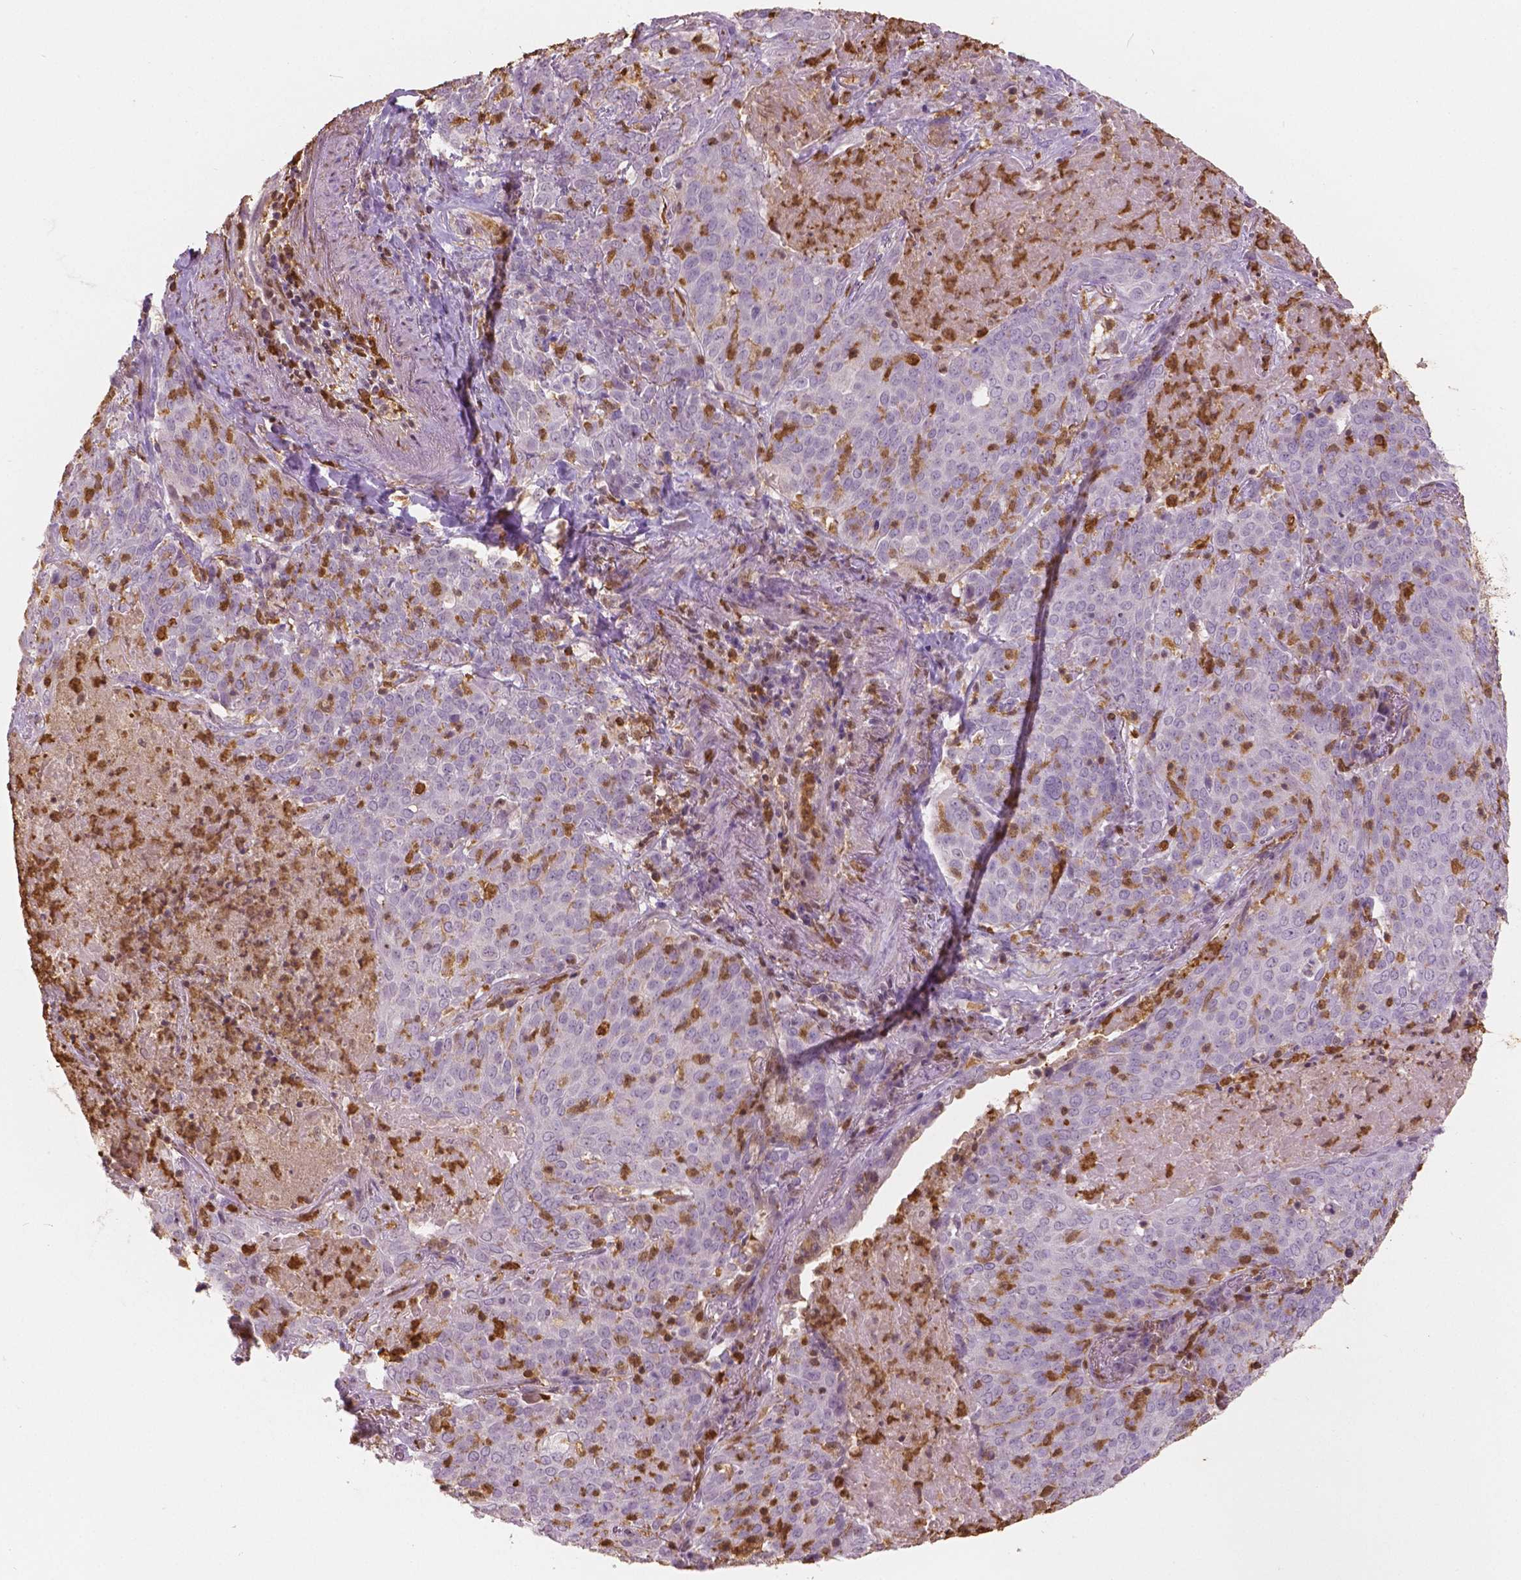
{"staining": {"intensity": "negative", "quantity": "none", "location": "none"}, "tissue": "lung cancer", "cell_type": "Tumor cells", "image_type": "cancer", "snomed": [{"axis": "morphology", "description": "Squamous cell carcinoma, NOS"}, {"axis": "topography", "description": "Lung"}], "caption": "This is an immunohistochemistry (IHC) histopathology image of lung cancer (squamous cell carcinoma). There is no positivity in tumor cells.", "gene": "S100A4", "patient": {"sex": "male", "age": 82}}